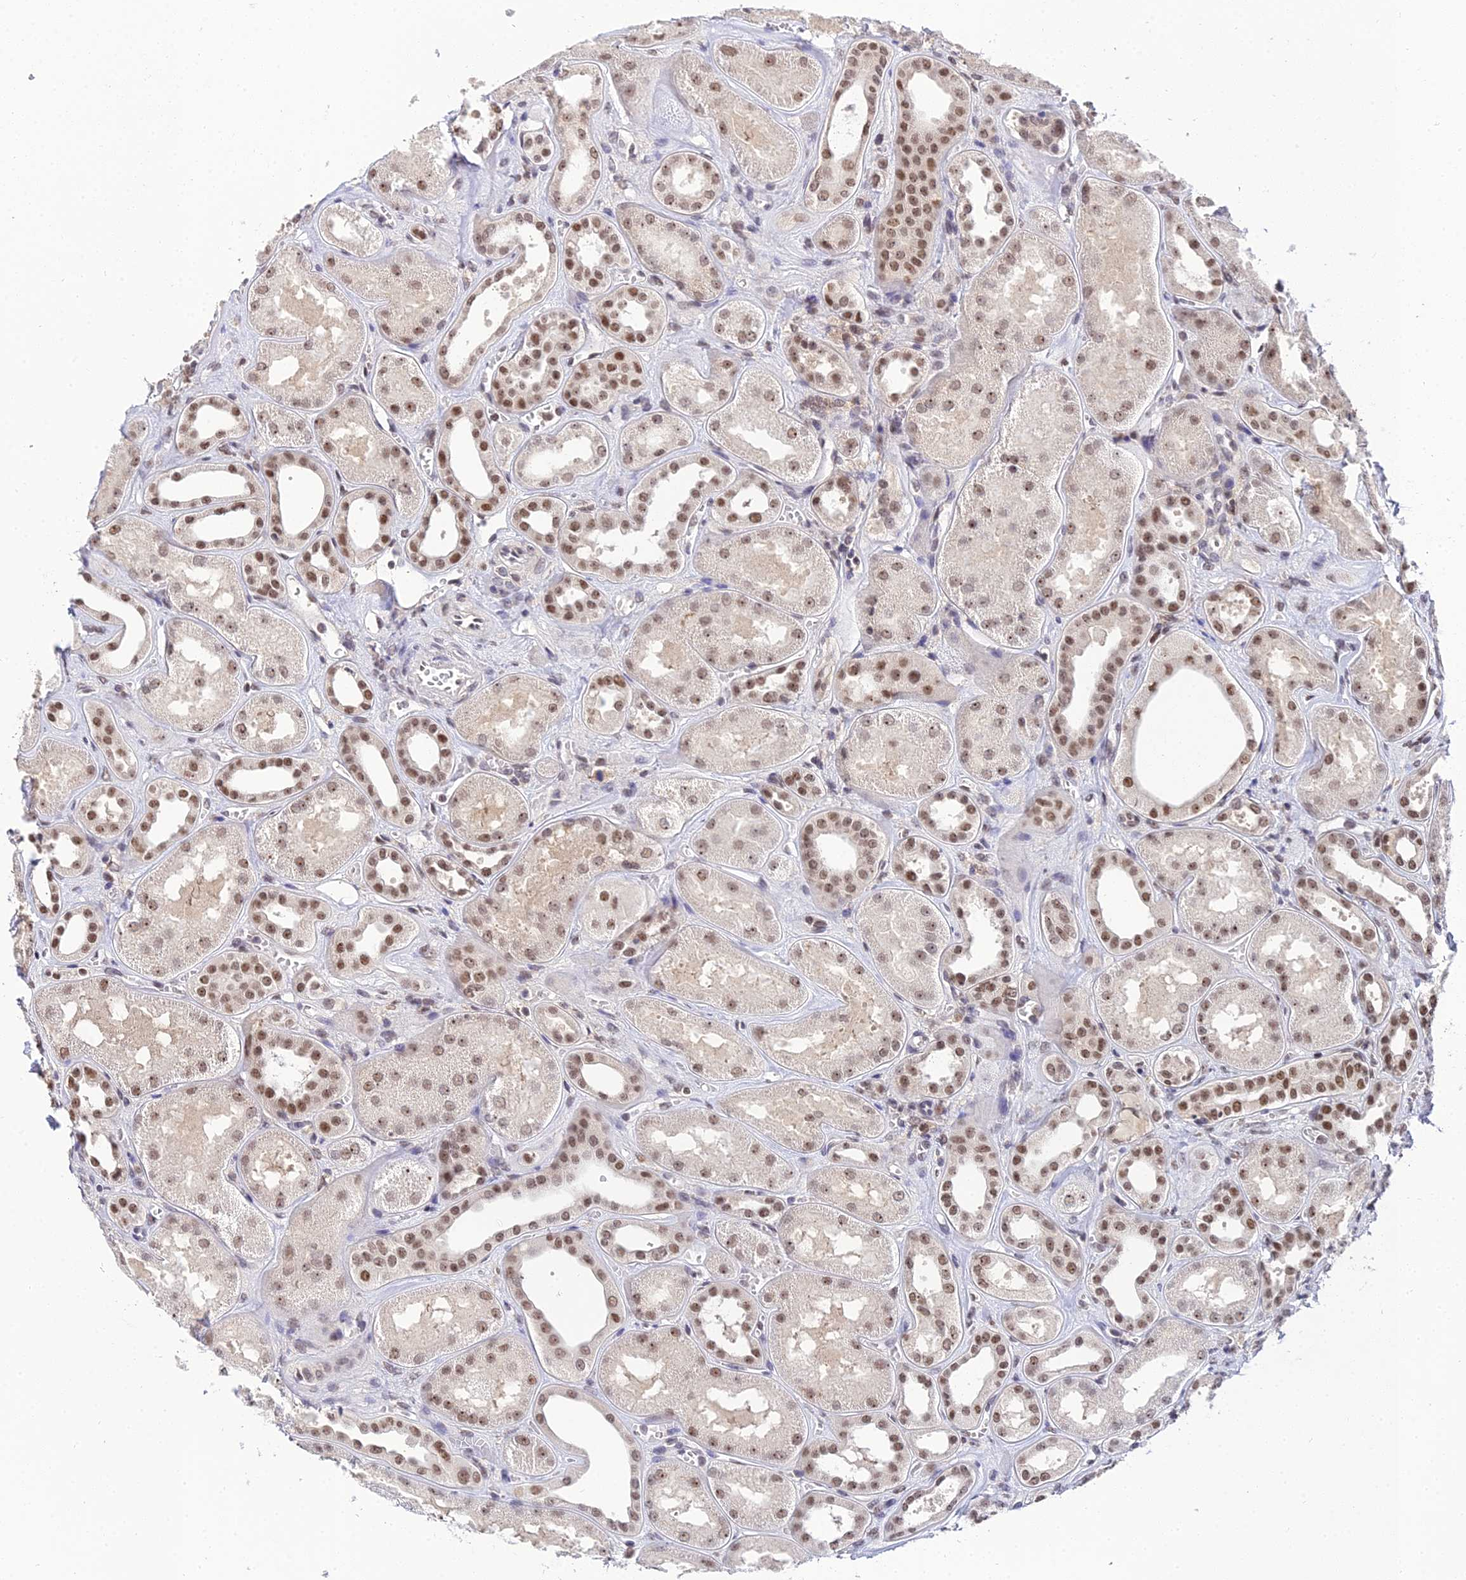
{"staining": {"intensity": "moderate", "quantity": "<25%", "location": "nuclear"}, "tissue": "kidney", "cell_type": "Cells in glomeruli", "image_type": "normal", "snomed": [{"axis": "morphology", "description": "Normal tissue, NOS"}, {"axis": "morphology", "description": "Adenocarcinoma, NOS"}, {"axis": "topography", "description": "Kidney"}], "caption": "Moderate nuclear protein expression is appreciated in about <25% of cells in glomeruli in kidney. (Brightfield microscopy of DAB IHC at high magnification).", "gene": "EXOSC3", "patient": {"sex": "female", "age": 68}}